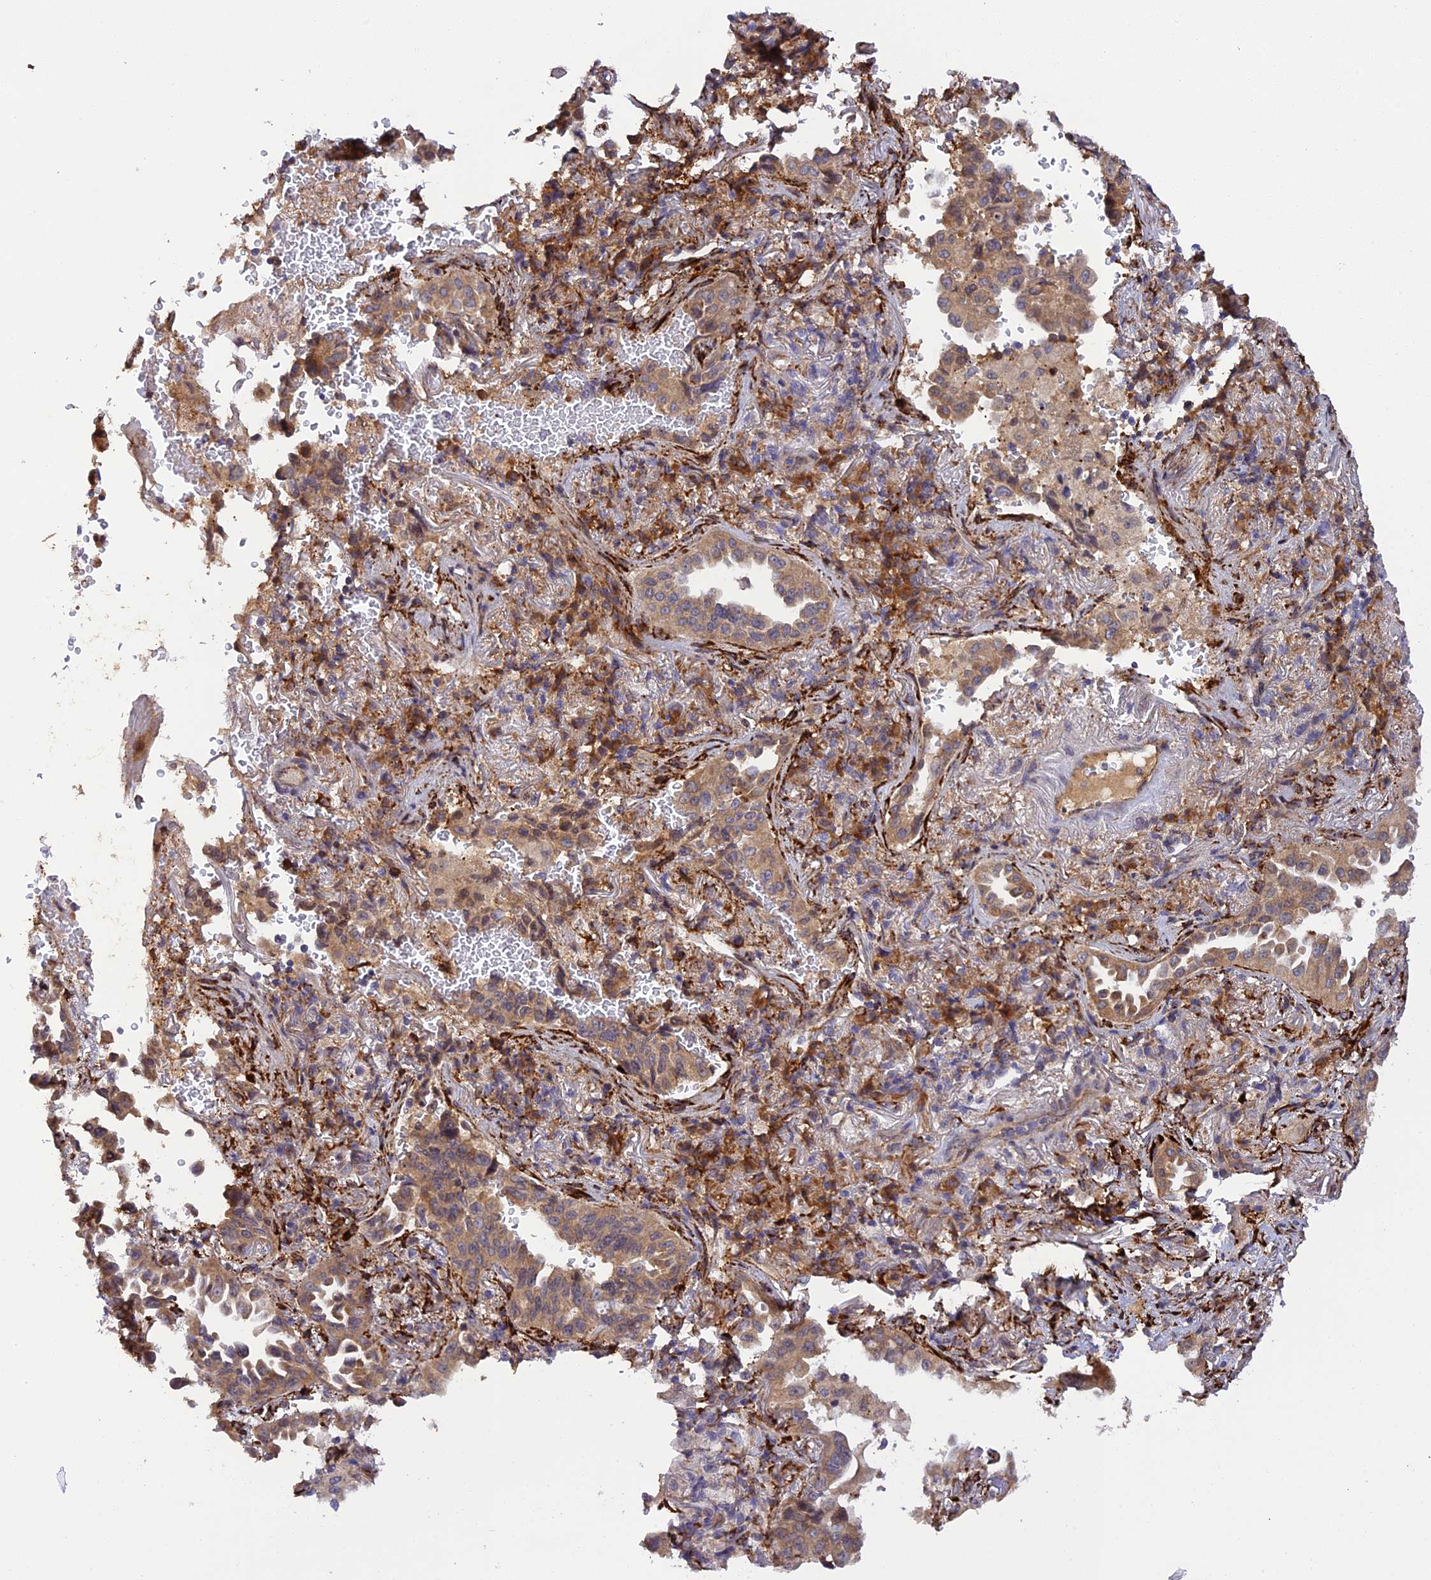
{"staining": {"intensity": "weak", "quantity": ">75%", "location": "cytoplasmic/membranous"}, "tissue": "lung cancer", "cell_type": "Tumor cells", "image_type": "cancer", "snomed": [{"axis": "morphology", "description": "Adenocarcinoma, NOS"}, {"axis": "topography", "description": "Lung"}], "caption": "There is low levels of weak cytoplasmic/membranous staining in tumor cells of lung cancer (adenocarcinoma), as demonstrated by immunohistochemical staining (brown color).", "gene": "P3H3", "patient": {"sex": "female", "age": 69}}